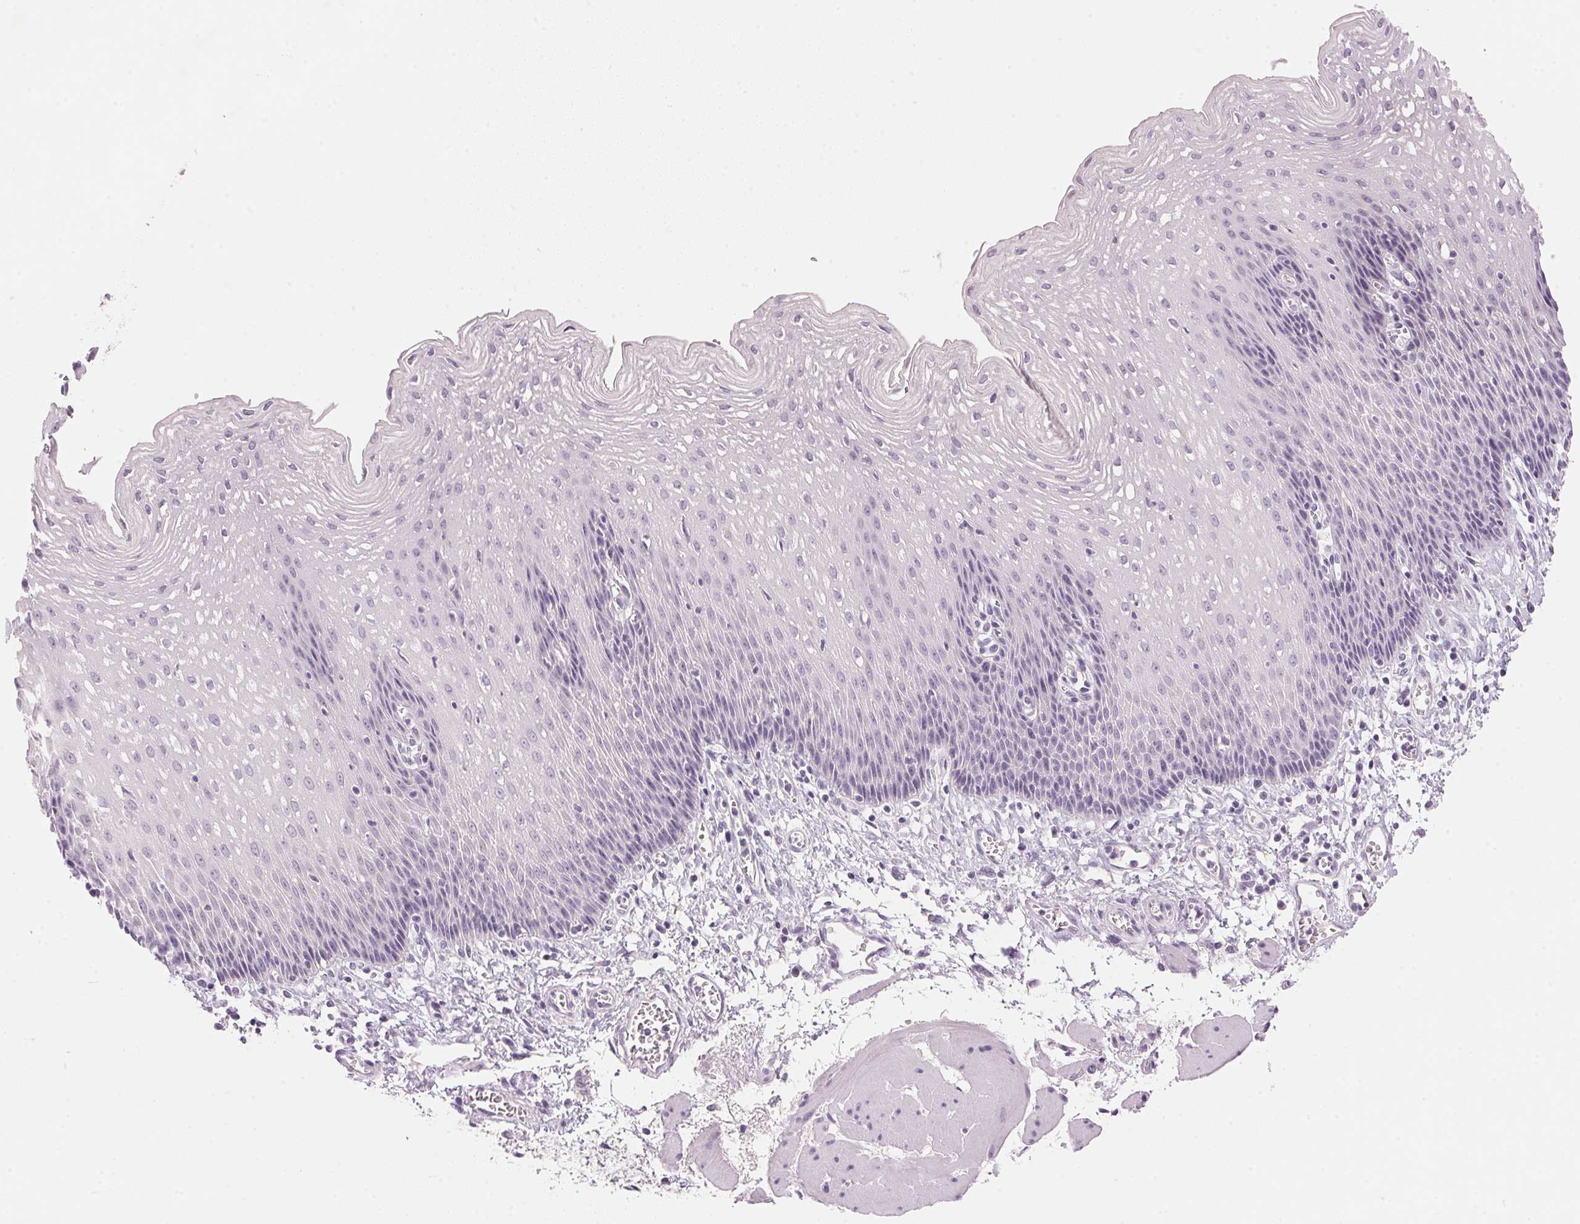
{"staining": {"intensity": "negative", "quantity": "none", "location": "none"}, "tissue": "esophagus", "cell_type": "Squamous epithelial cells", "image_type": "normal", "snomed": [{"axis": "morphology", "description": "Normal tissue, NOS"}, {"axis": "topography", "description": "Esophagus"}], "caption": "DAB immunohistochemical staining of unremarkable esophagus exhibits no significant staining in squamous epithelial cells. (DAB immunohistochemistry, high magnification).", "gene": "CYP11B1", "patient": {"sex": "female", "age": 64}}